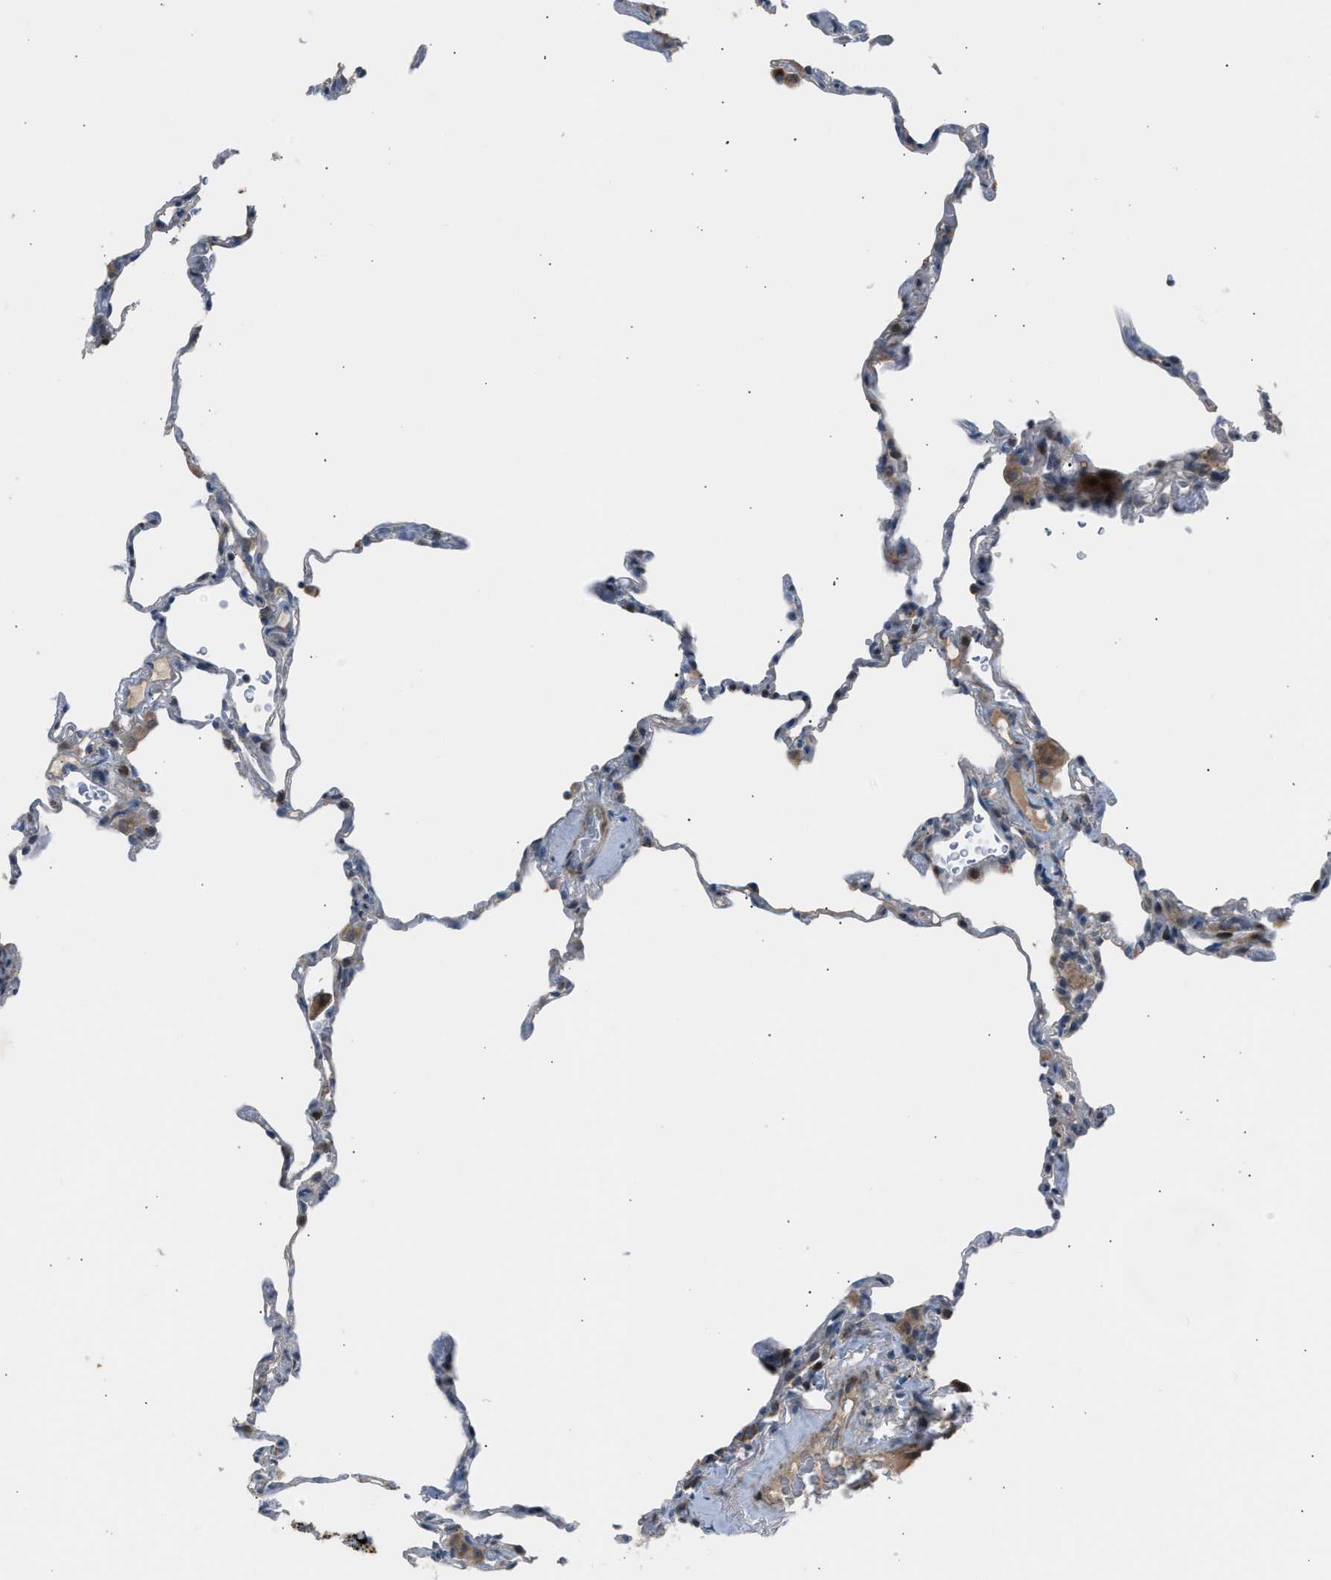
{"staining": {"intensity": "weak", "quantity": "<25%", "location": "cytoplasmic/membranous"}, "tissue": "lung", "cell_type": "Alveolar cells", "image_type": "normal", "snomed": [{"axis": "morphology", "description": "Normal tissue, NOS"}, {"axis": "topography", "description": "Lung"}], "caption": "Immunohistochemistry photomicrograph of normal lung: lung stained with DAB (3,3'-diaminobenzidine) reveals no significant protein positivity in alveolar cells. (Stains: DAB immunohistochemistry (IHC) with hematoxylin counter stain, Microscopy: brightfield microscopy at high magnification).", "gene": "VPS41", "patient": {"sex": "male", "age": 59}}